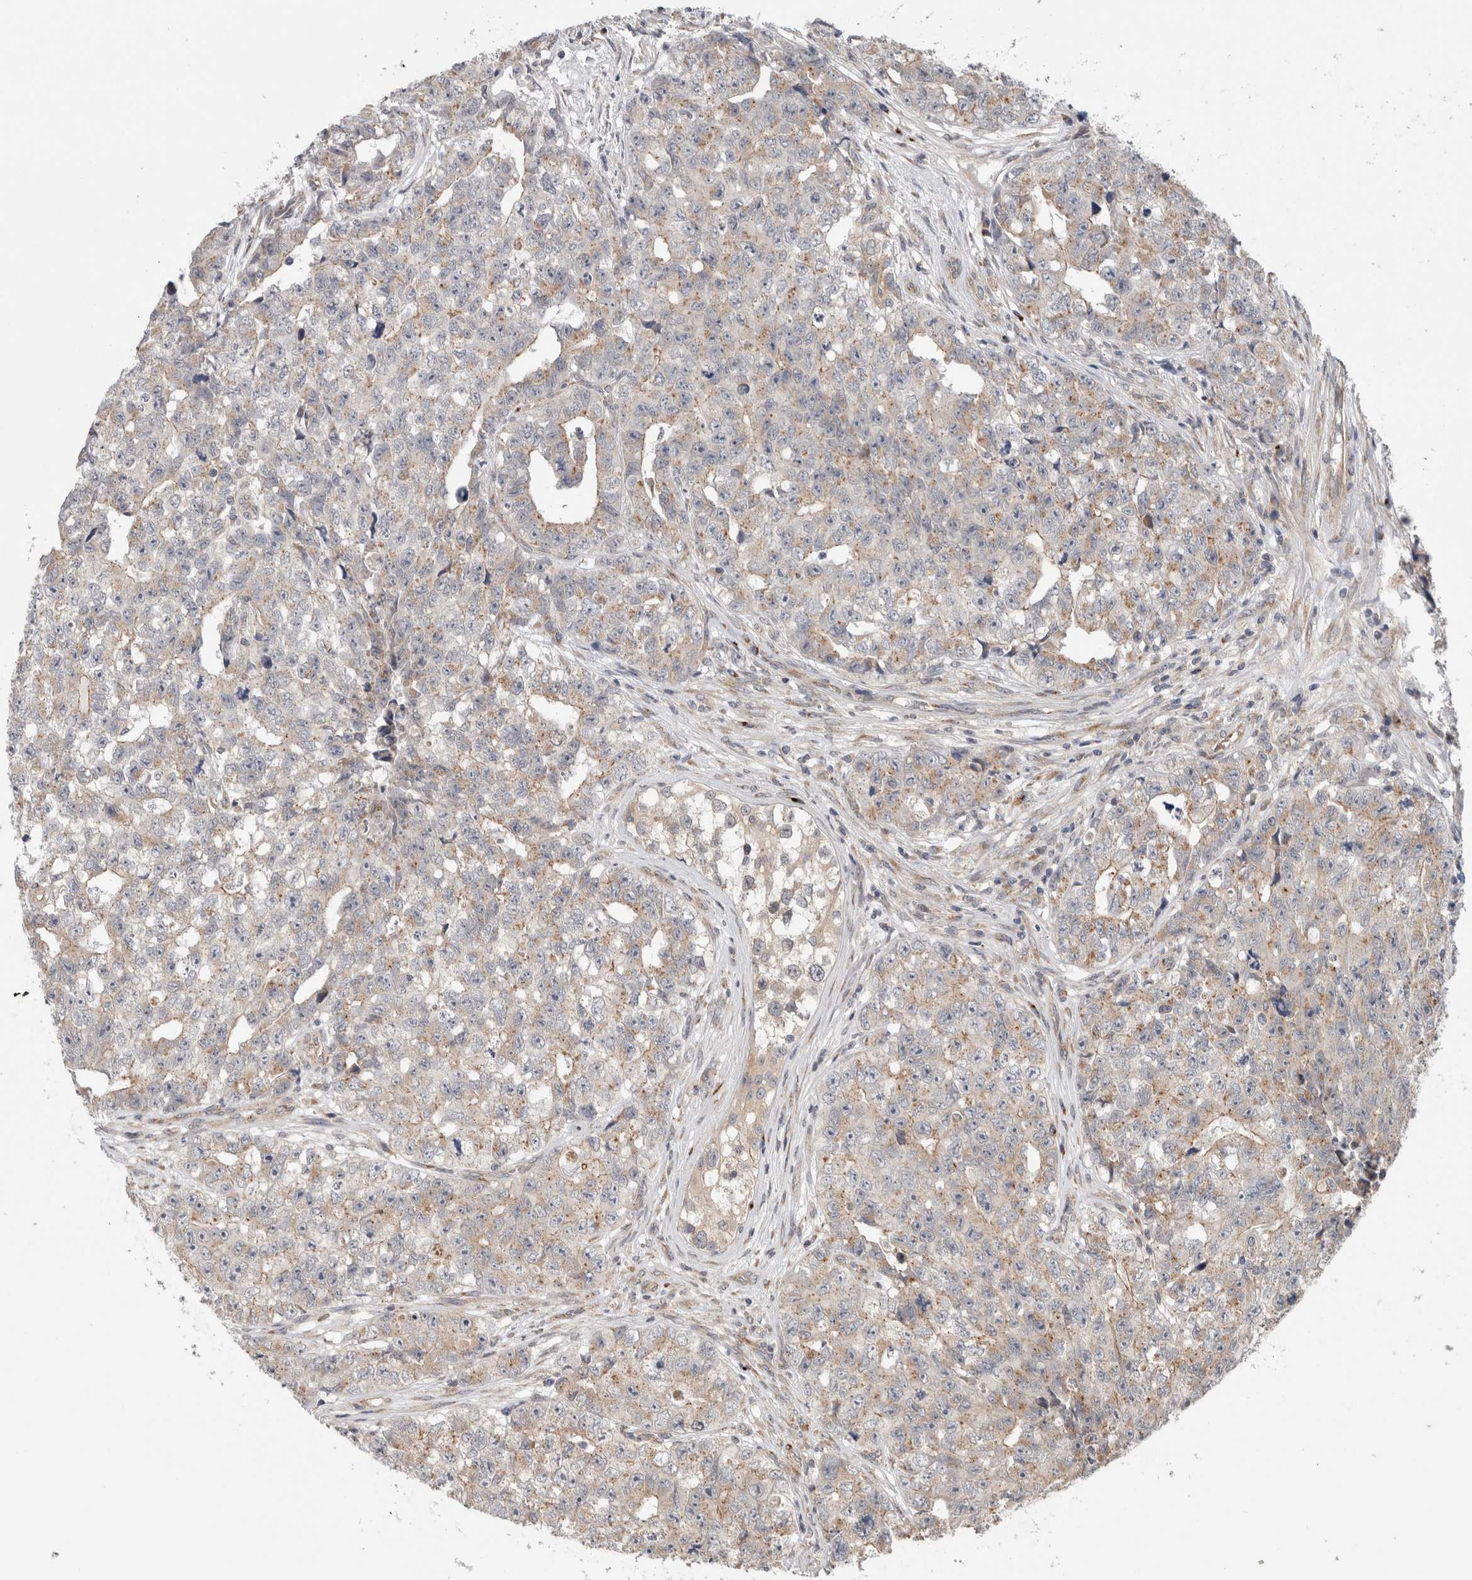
{"staining": {"intensity": "moderate", "quantity": "<25%", "location": "cytoplasmic/membranous"}, "tissue": "testis cancer", "cell_type": "Tumor cells", "image_type": "cancer", "snomed": [{"axis": "morphology", "description": "Carcinoma, Embryonal, NOS"}, {"axis": "topography", "description": "Testis"}], "caption": "Protein staining by IHC exhibits moderate cytoplasmic/membranous expression in about <25% of tumor cells in testis cancer.", "gene": "TRIM5", "patient": {"sex": "male", "age": 28}}